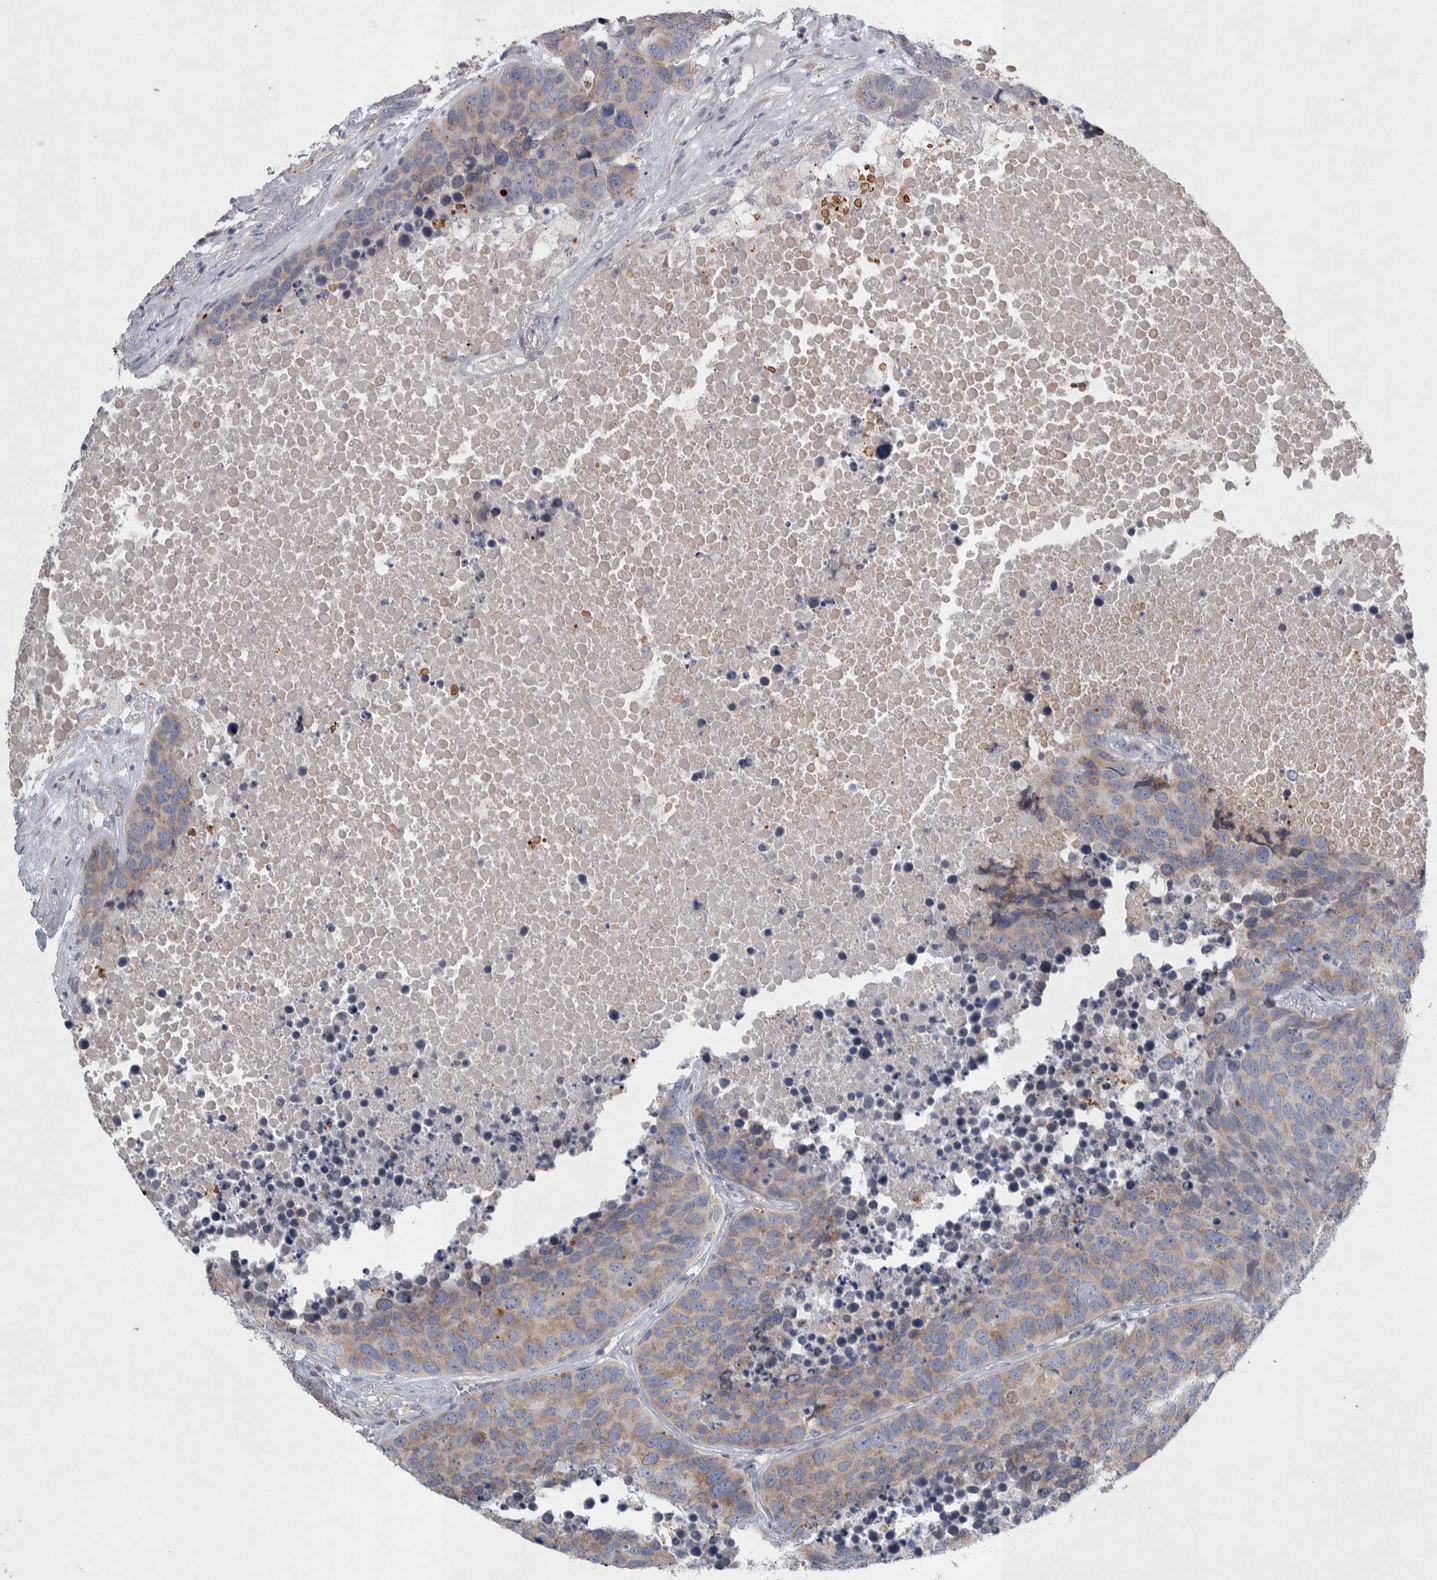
{"staining": {"intensity": "weak", "quantity": ">75%", "location": "cytoplasmic/membranous"}, "tissue": "carcinoid", "cell_type": "Tumor cells", "image_type": "cancer", "snomed": [{"axis": "morphology", "description": "Carcinoid, malignant, NOS"}, {"axis": "topography", "description": "Lung"}], "caption": "Protein staining of malignant carcinoid tissue demonstrates weak cytoplasmic/membranous positivity in about >75% of tumor cells.", "gene": "SIGMAR1", "patient": {"sex": "male", "age": 60}}